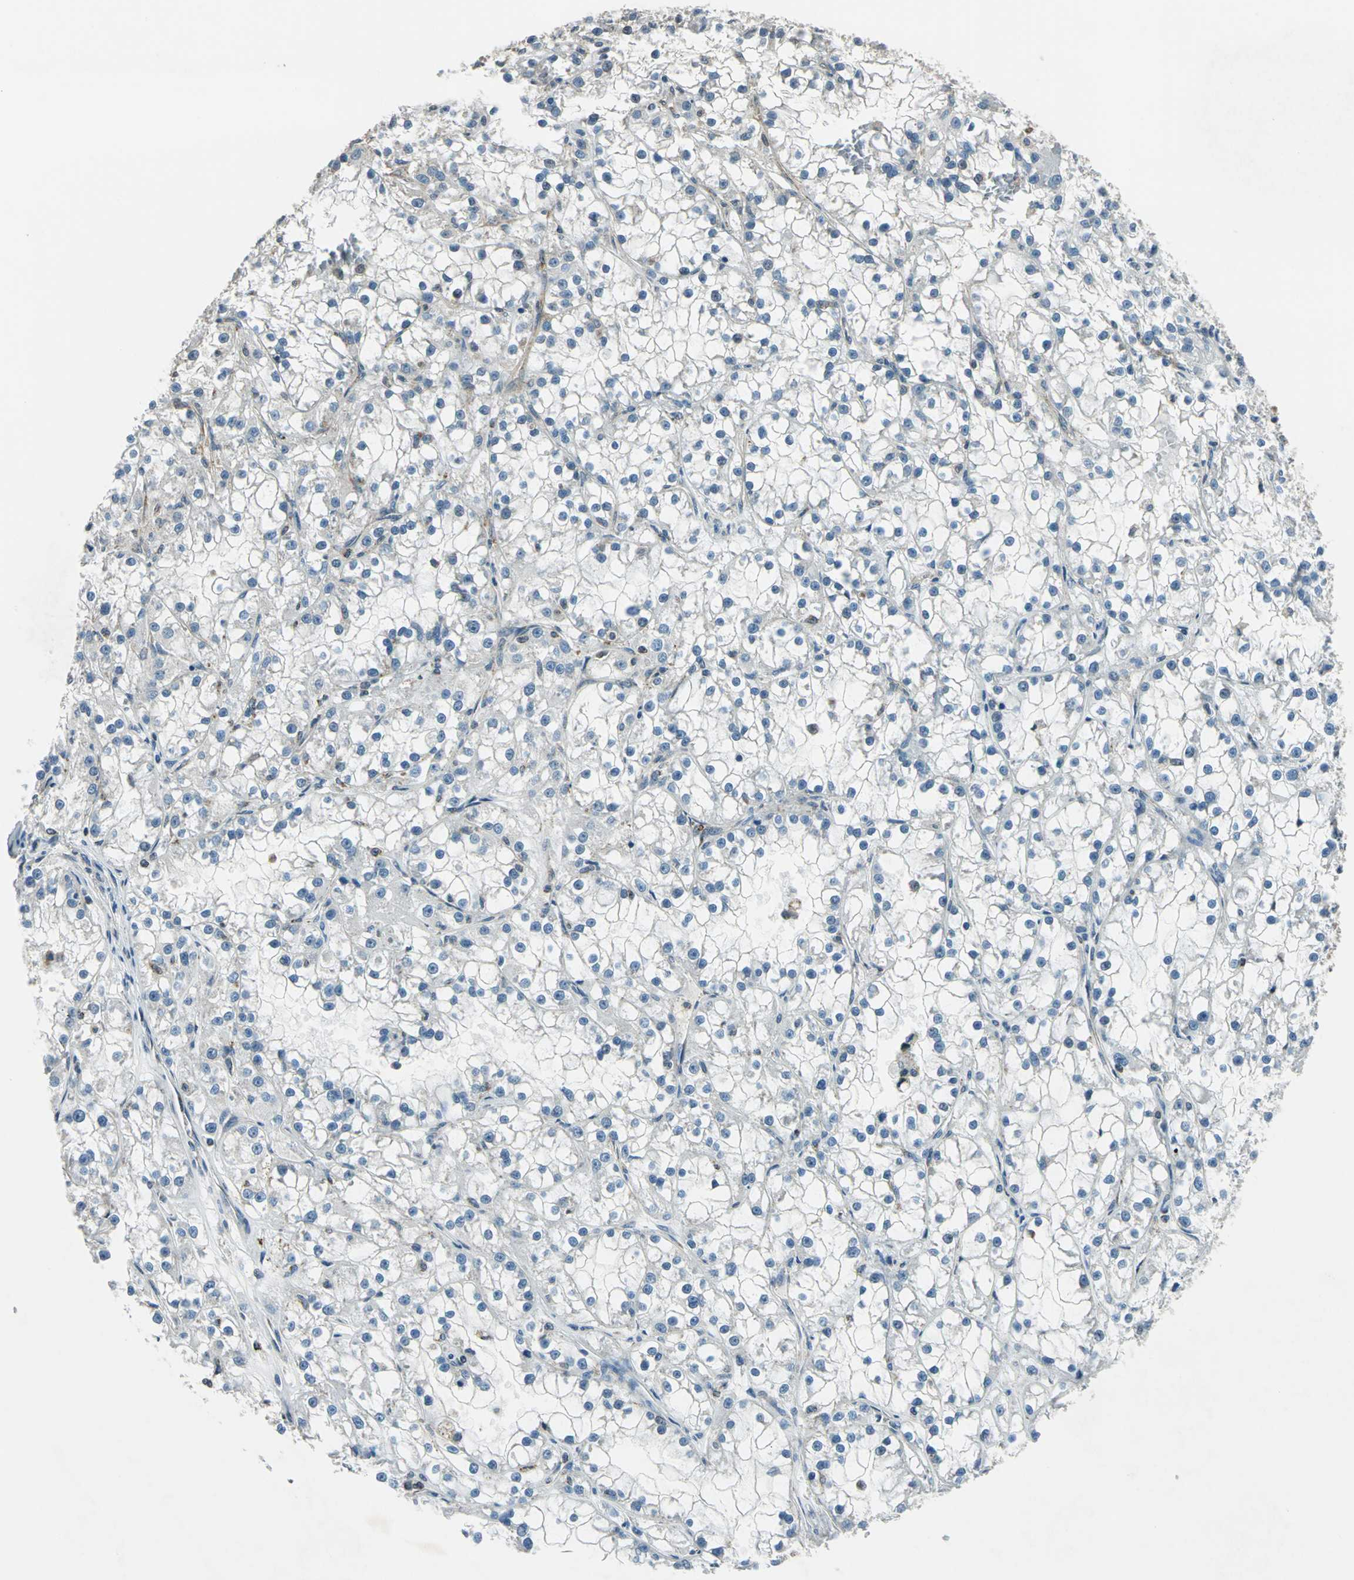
{"staining": {"intensity": "negative", "quantity": "none", "location": "none"}, "tissue": "renal cancer", "cell_type": "Tumor cells", "image_type": "cancer", "snomed": [{"axis": "morphology", "description": "Adenocarcinoma, NOS"}, {"axis": "topography", "description": "Kidney"}], "caption": "A high-resolution photomicrograph shows IHC staining of adenocarcinoma (renal), which shows no significant staining in tumor cells.", "gene": "NUDT2", "patient": {"sex": "female", "age": 52}}